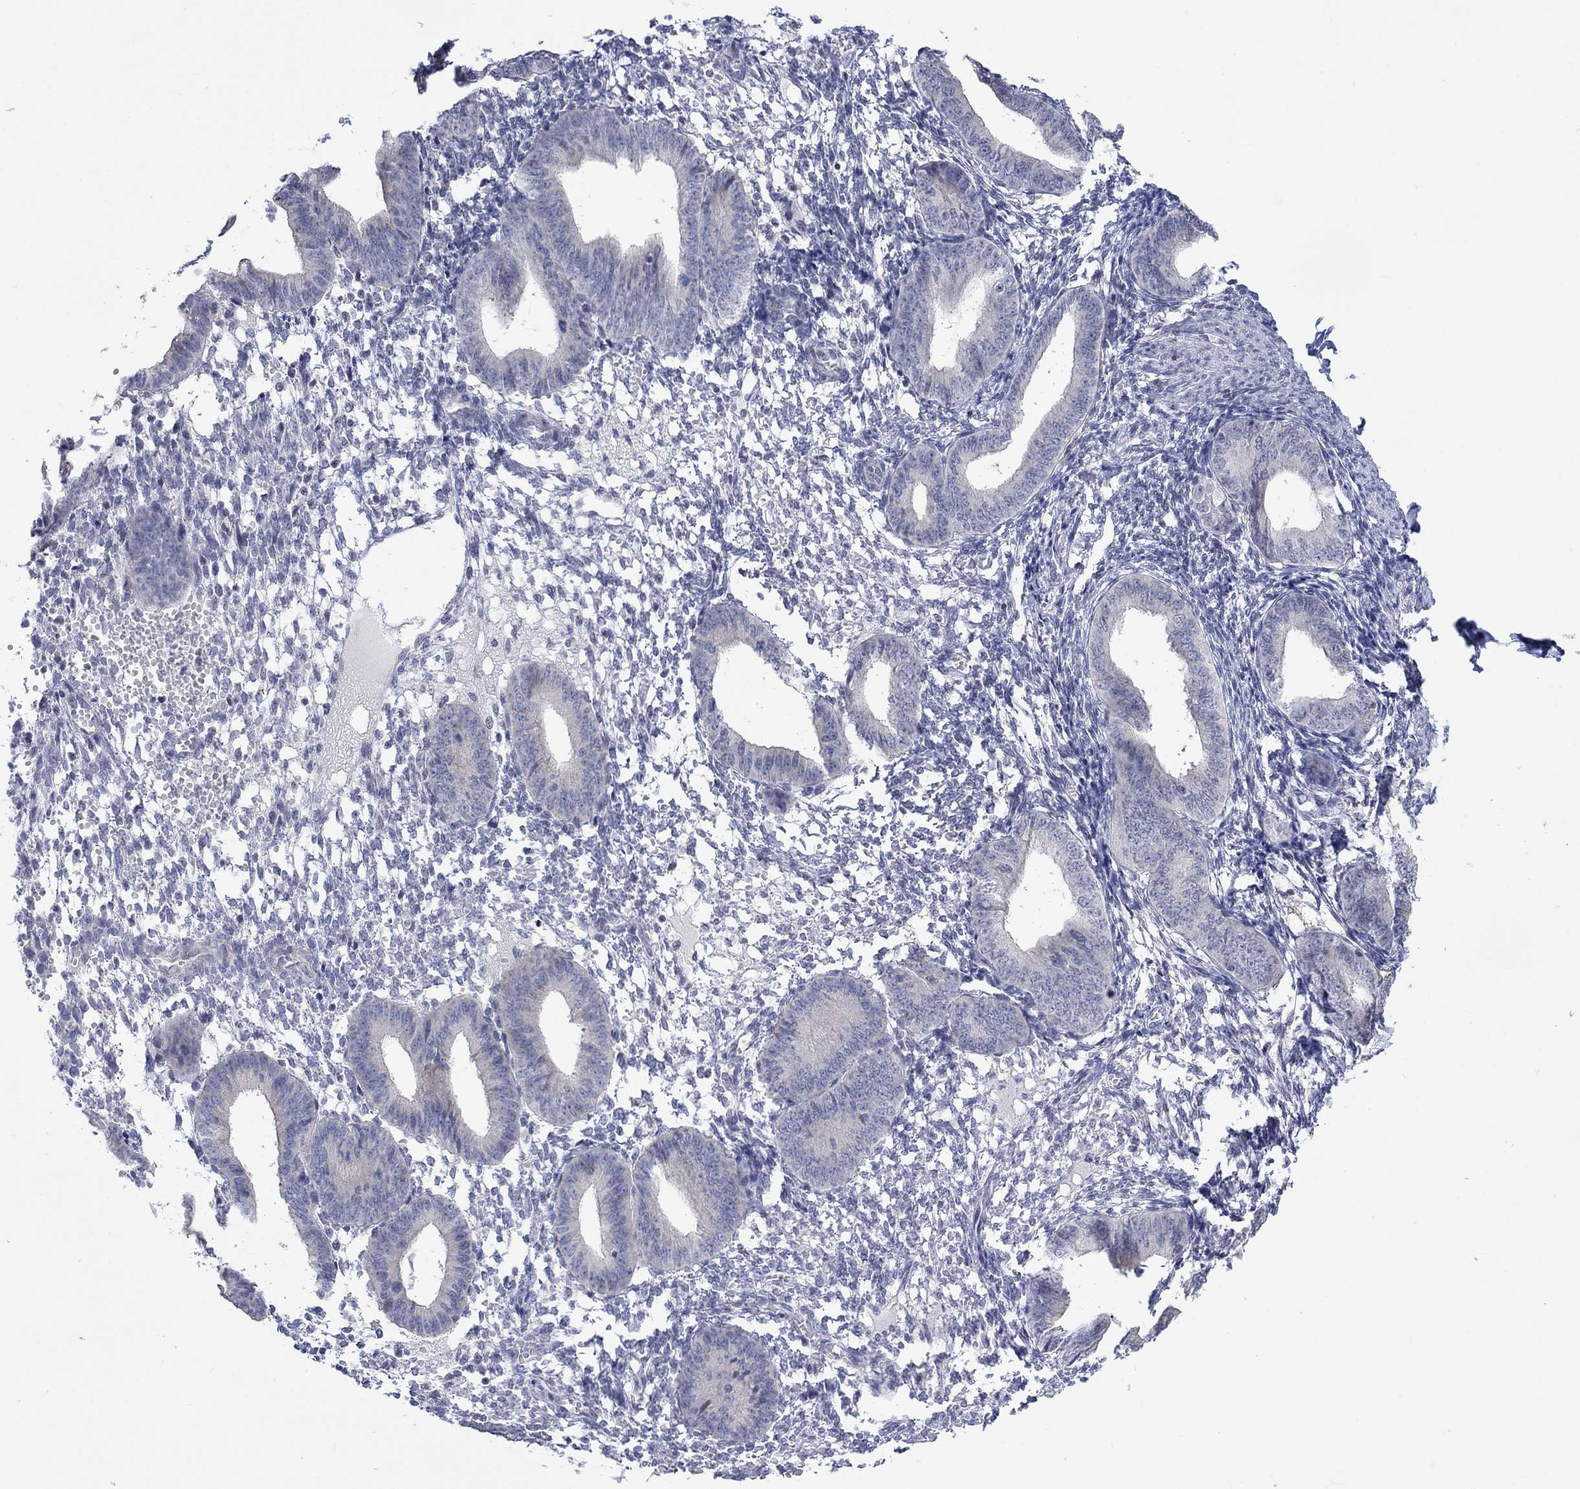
{"staining": {"intensity": "negative", "quantity": "none", "location": "none"}, "tissue": "endometrium", "cell_type": "Cells in endometrial stroma", "image_type": "normal", "snomed": [{"axis": "morphology", "description": "Normal tissue, NOS"}, {"axis": "topography", "description": "Endometrium"}], "caption": "This image is of unremarkable endometrium stained with IHC to label a protein in brown with the nuclei are counter-stained blue. There is no expression in cells in endometrial stroma.", "gene": "DCX", "patient": {"sex": "female", "age": 39}}